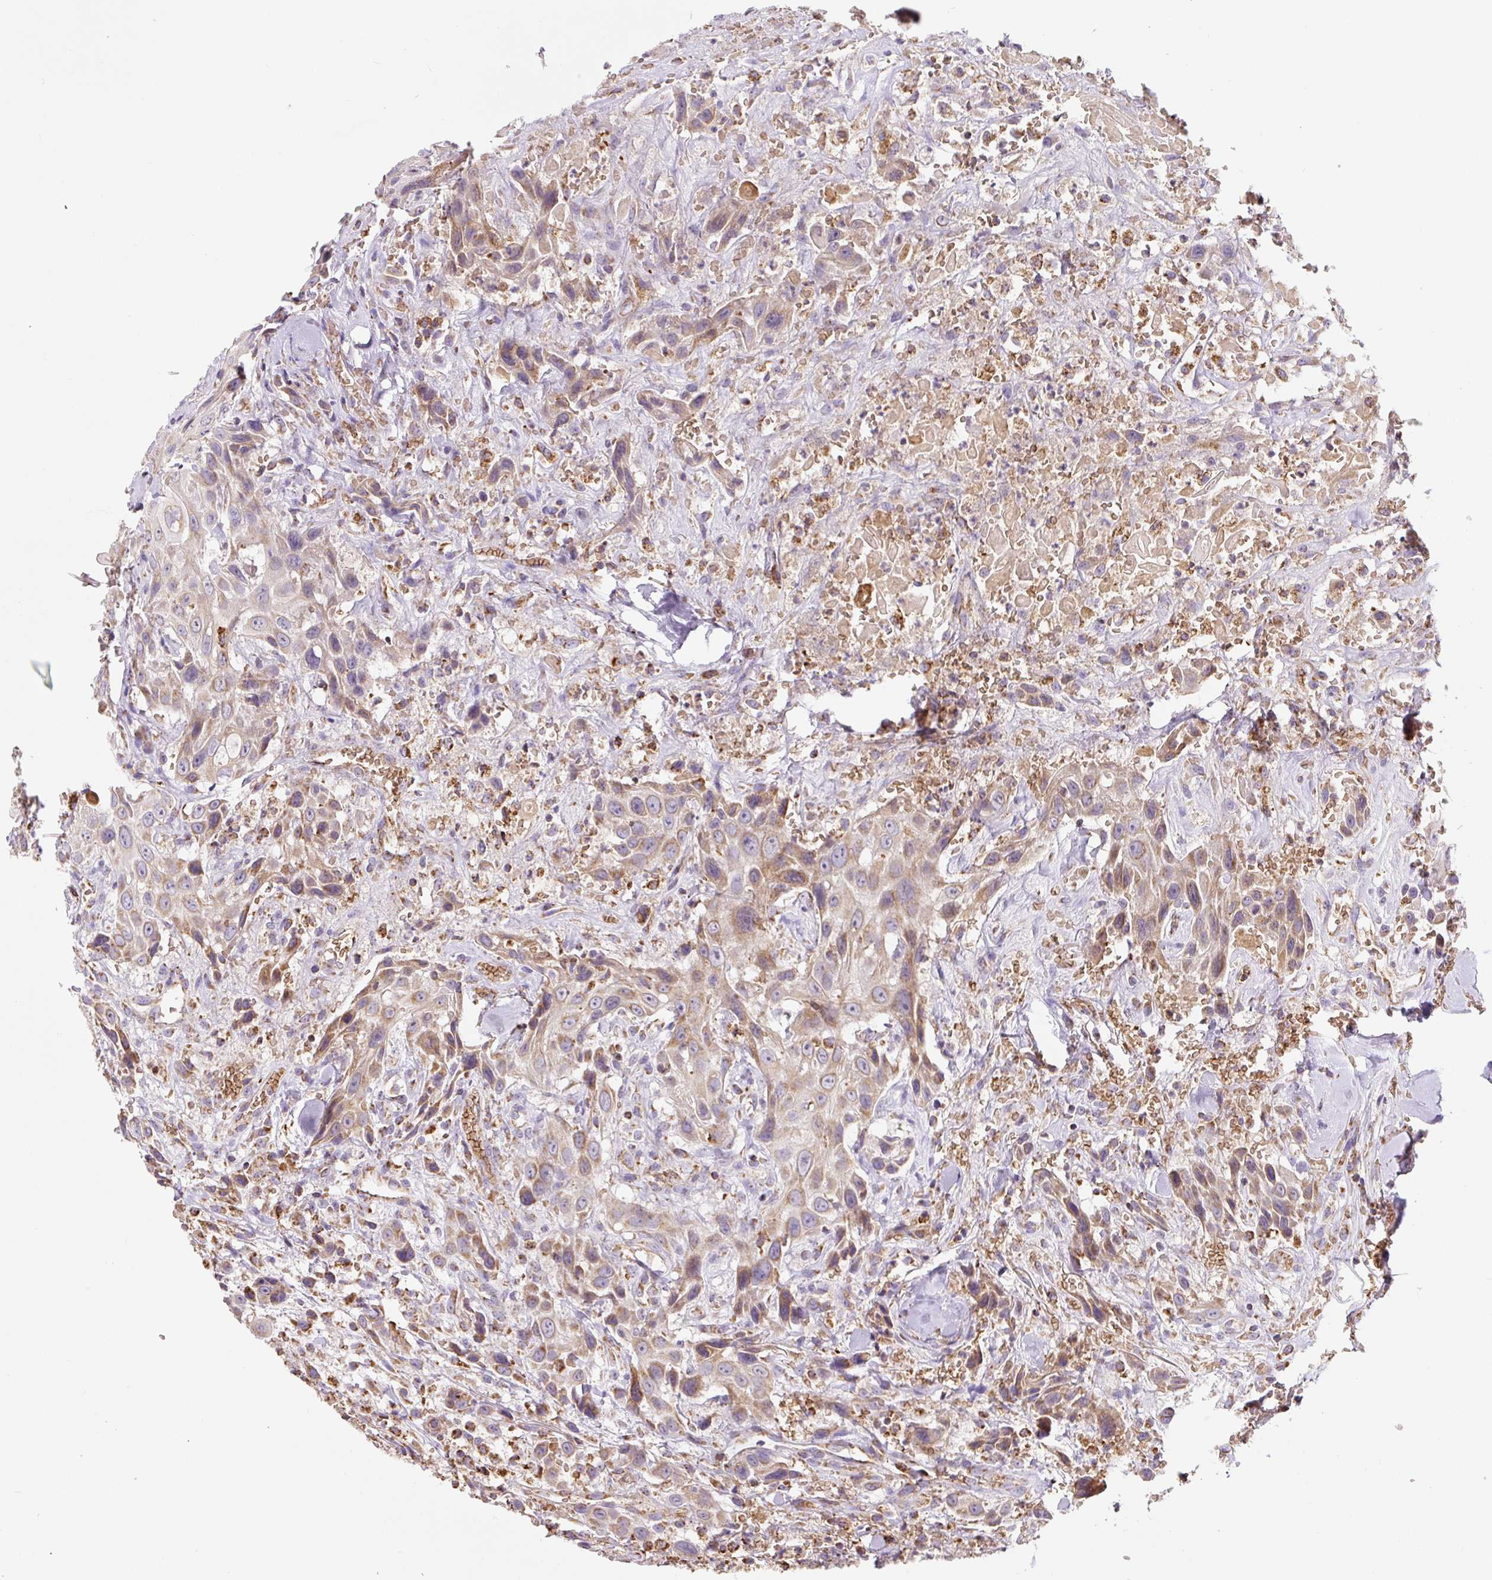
{"staining": {"intensity": "moderate", "quantity": ">75%", "location": "cytoplasmic/membranous"}, "tissue": "head and neck cancer", "cell_type": "Tumor cells", "image_type": "cancer", "snomed": [{"axis": "morphology", "description": "Squamous cell carcinoma, NOS"}, {"axis": "topography", "description": "Head-Neck"}], "caption": "IHC photomicrograph of neoplastic tissue: human head and neck squamous cell carcinoma stained using immunohistochemistry shows medium levels of moderate protein expression localized specifically in the cytoplasmic/membranous of tumor cells, appearing as a cytoplasmic/membranous brown color.", "gene": "MT-CO2", "patient": {"sex": "male", "age": 81}}